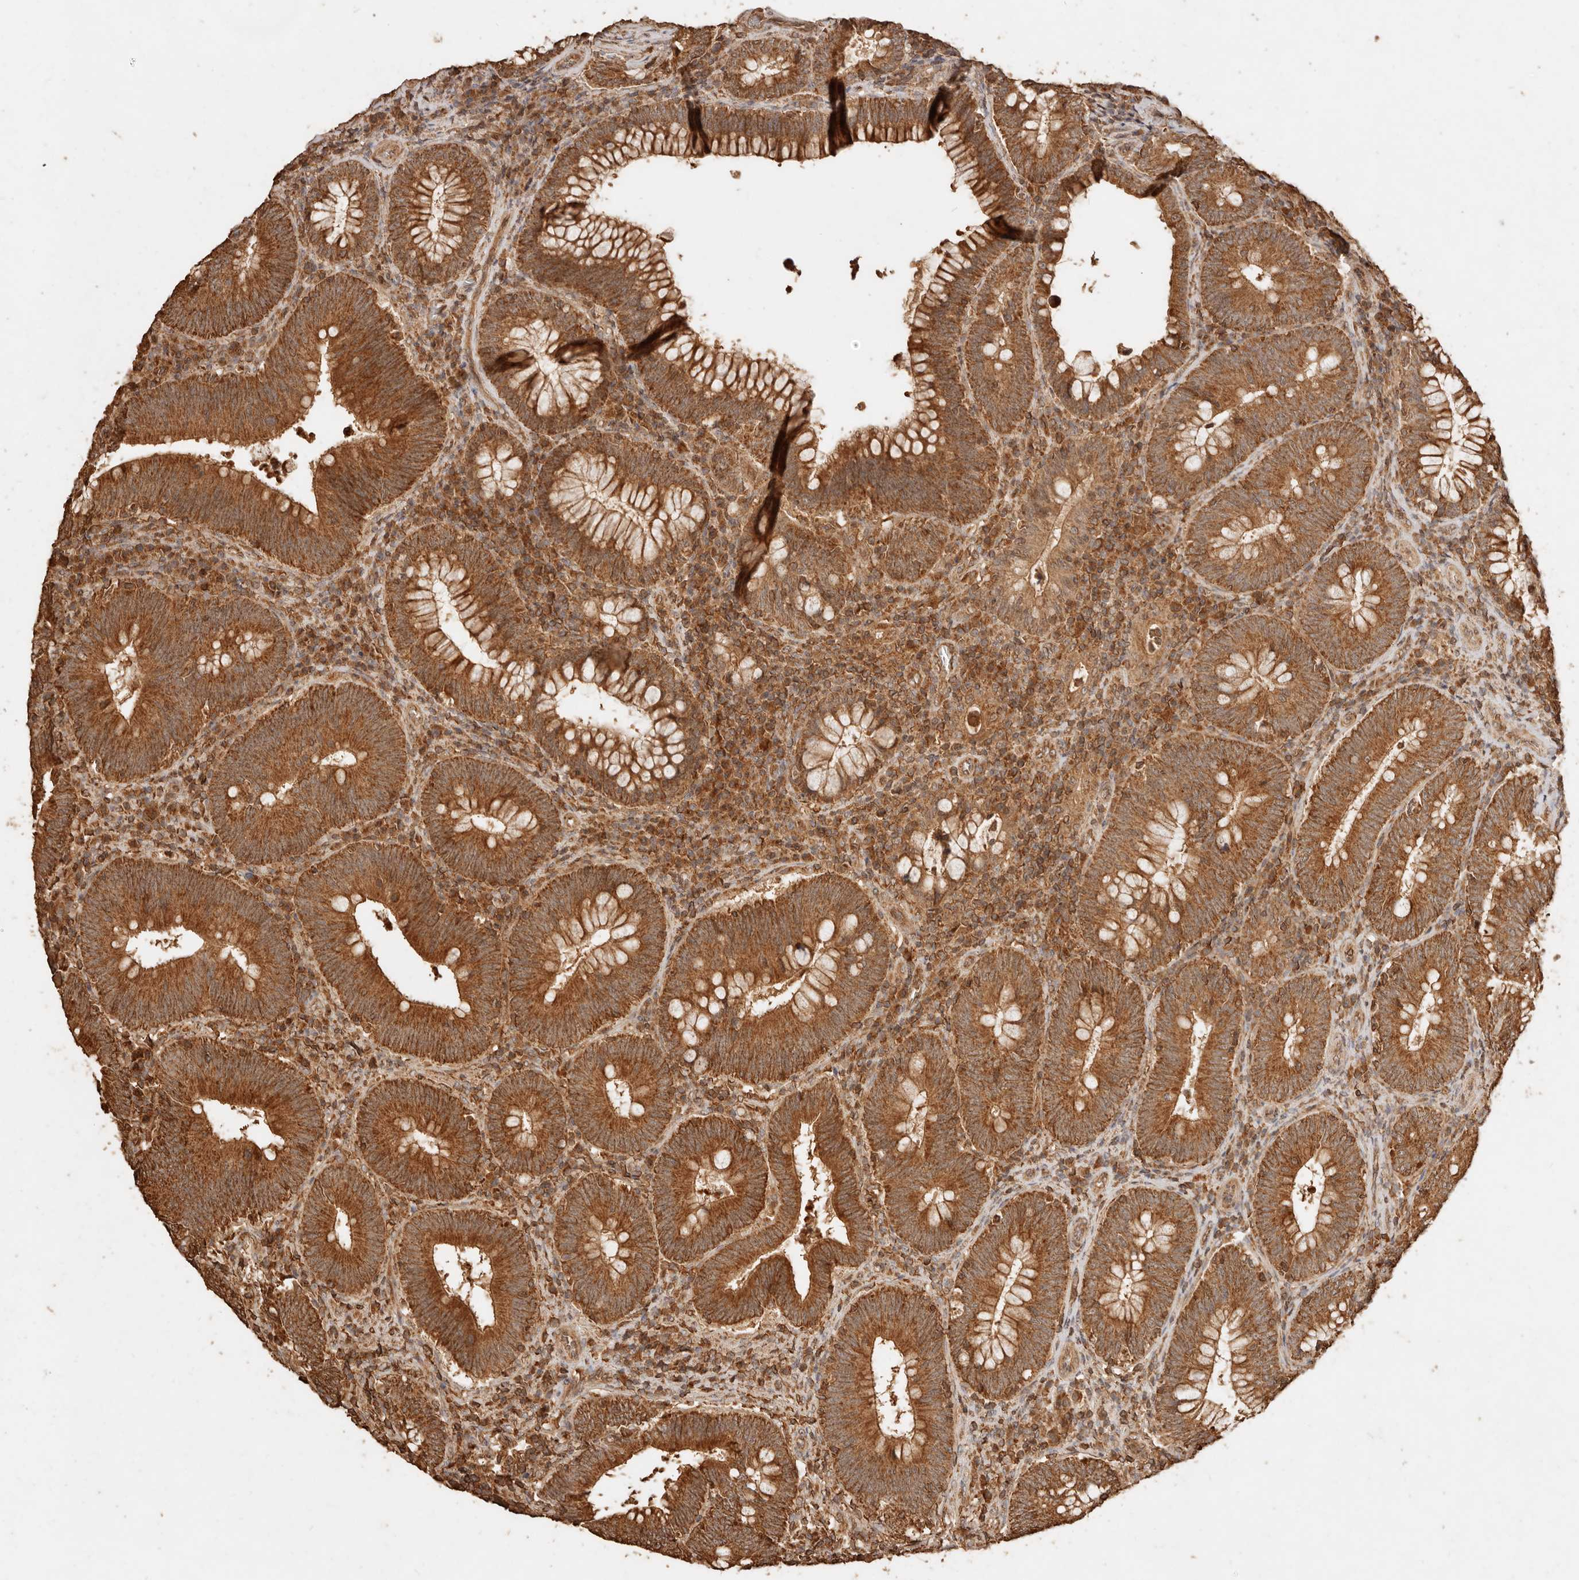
{"staining": {"intensity": "strong", "quantity": ">75%", "location": "cytoplasmic/membranous"}, "tissue": "colorectal cancer", "cell_type": "Tumor cells", "image_type": "cancer", "snomed": [{"axis": "morphology", "description": "Normal tissue, NOS"}, {"axis": "topography", "description": "Colon"}], "caption": "IHC micrograph of neoplastic tissue: human colorectal cancer stained using immunohistochemistry shows high levels of strong protein expression localized specifically in the cytoplasmic/membranous of tumor cells, appearing as a cytoplasmic/membranous brown color.", "gene": "FAM180B", "patient": {"sex": "female", "age": 82}}